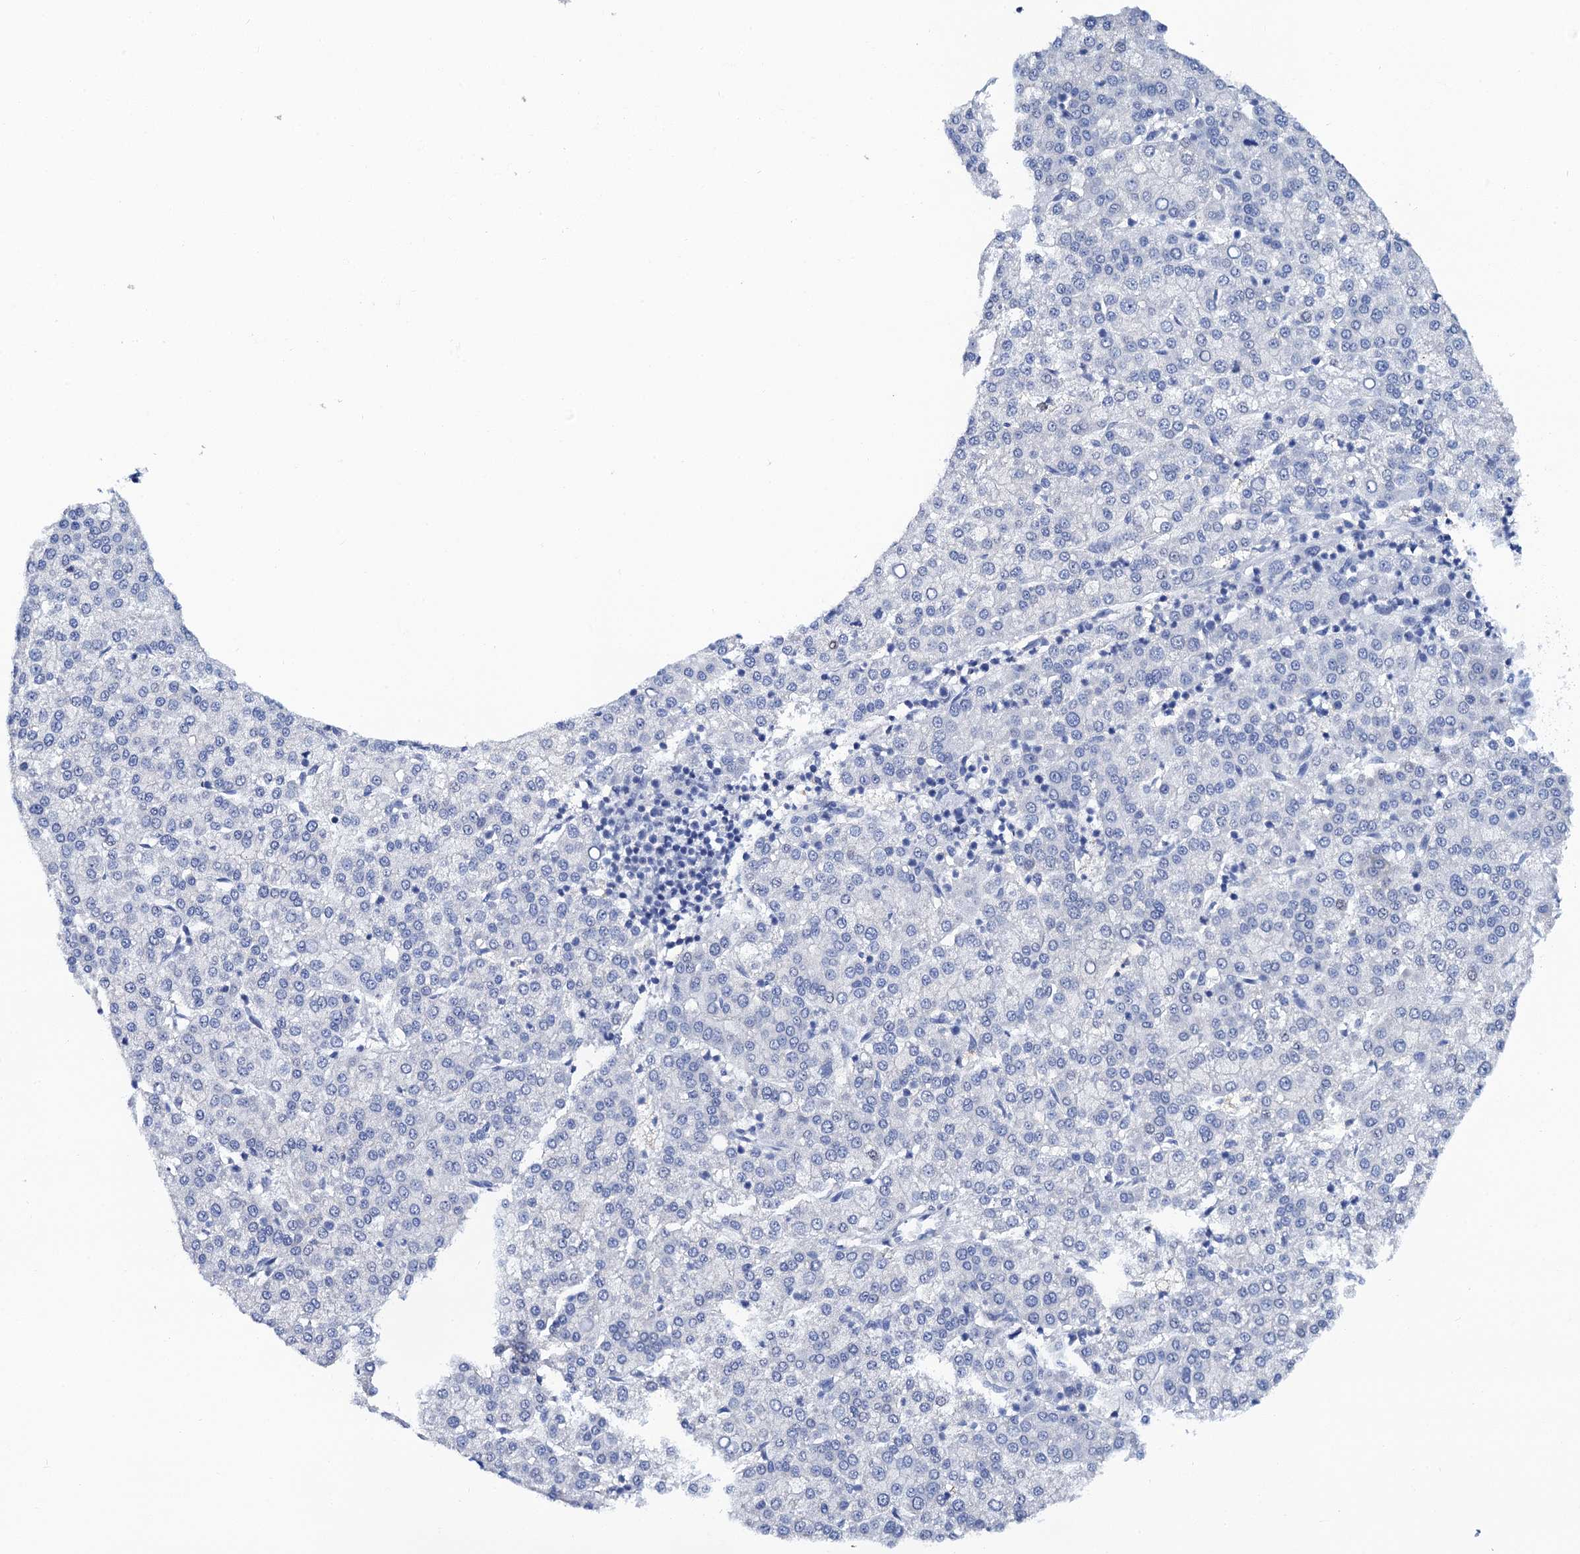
{"staining": {"intensity": "negative", "quantity": "none", "location": "none"}, "tissue": "liver cancer", "cell_type": "Tumor cells", "image_type": "cancer", "snomed": [{"axis": "morphology", "description": "Carcinoma, Hepatocellular, NOS"}, {"axis": "topography", "description": "Liver"}], "caption": "The histopathology image shows no significant positivity in tumor cells of liver cancer.", "gene": "LYPD3", "patient": {"sex": "female", "age": 58}}